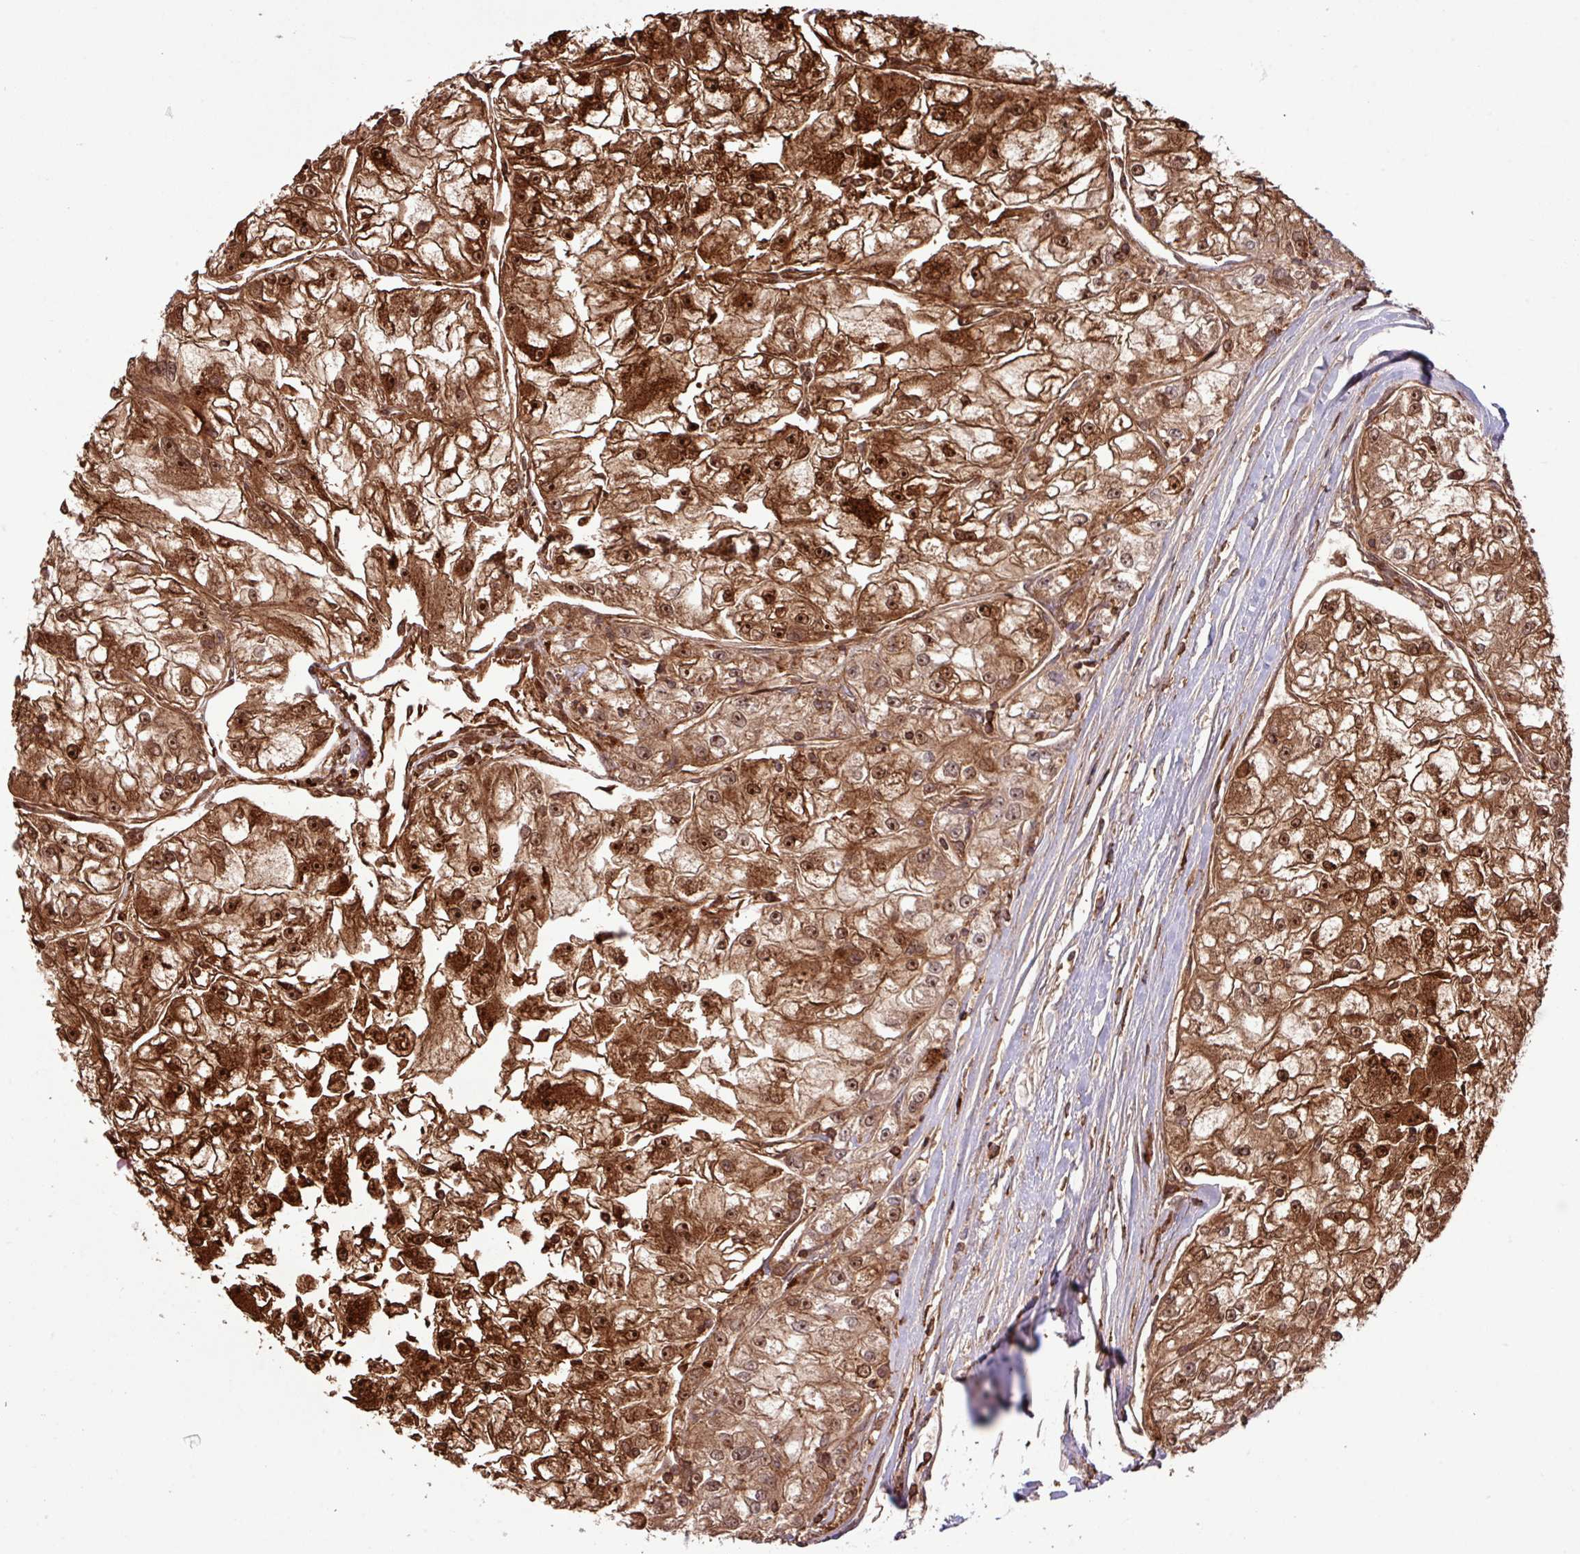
{"staining": {"intensity": "strong", "quantity": ">75%", "location": "cytoplasmic/membranous,nuclear"}, "tissue": "renal cancer", "cell_type": "Tumor cells", "image_type": "cancer", "snomed": [{"axis": "morphology", "description": "Adenocarcinoma, NOS"}, {"axis": "topography", "description": "Kidney"}], "caption": "Immunohistochemistry micrograph of neoplastic tissue: renal adenocarcinoma stained using immunohistochemistry reveals high levels of strong protein expression localized specifically in the cytoplasmic/membranous and nuclear of tumor cells, appearing as a cytoplasmic/membranous and nuclear brown color.", "gene": "GON7", "patient": {"sex": "female", "age": 72}}